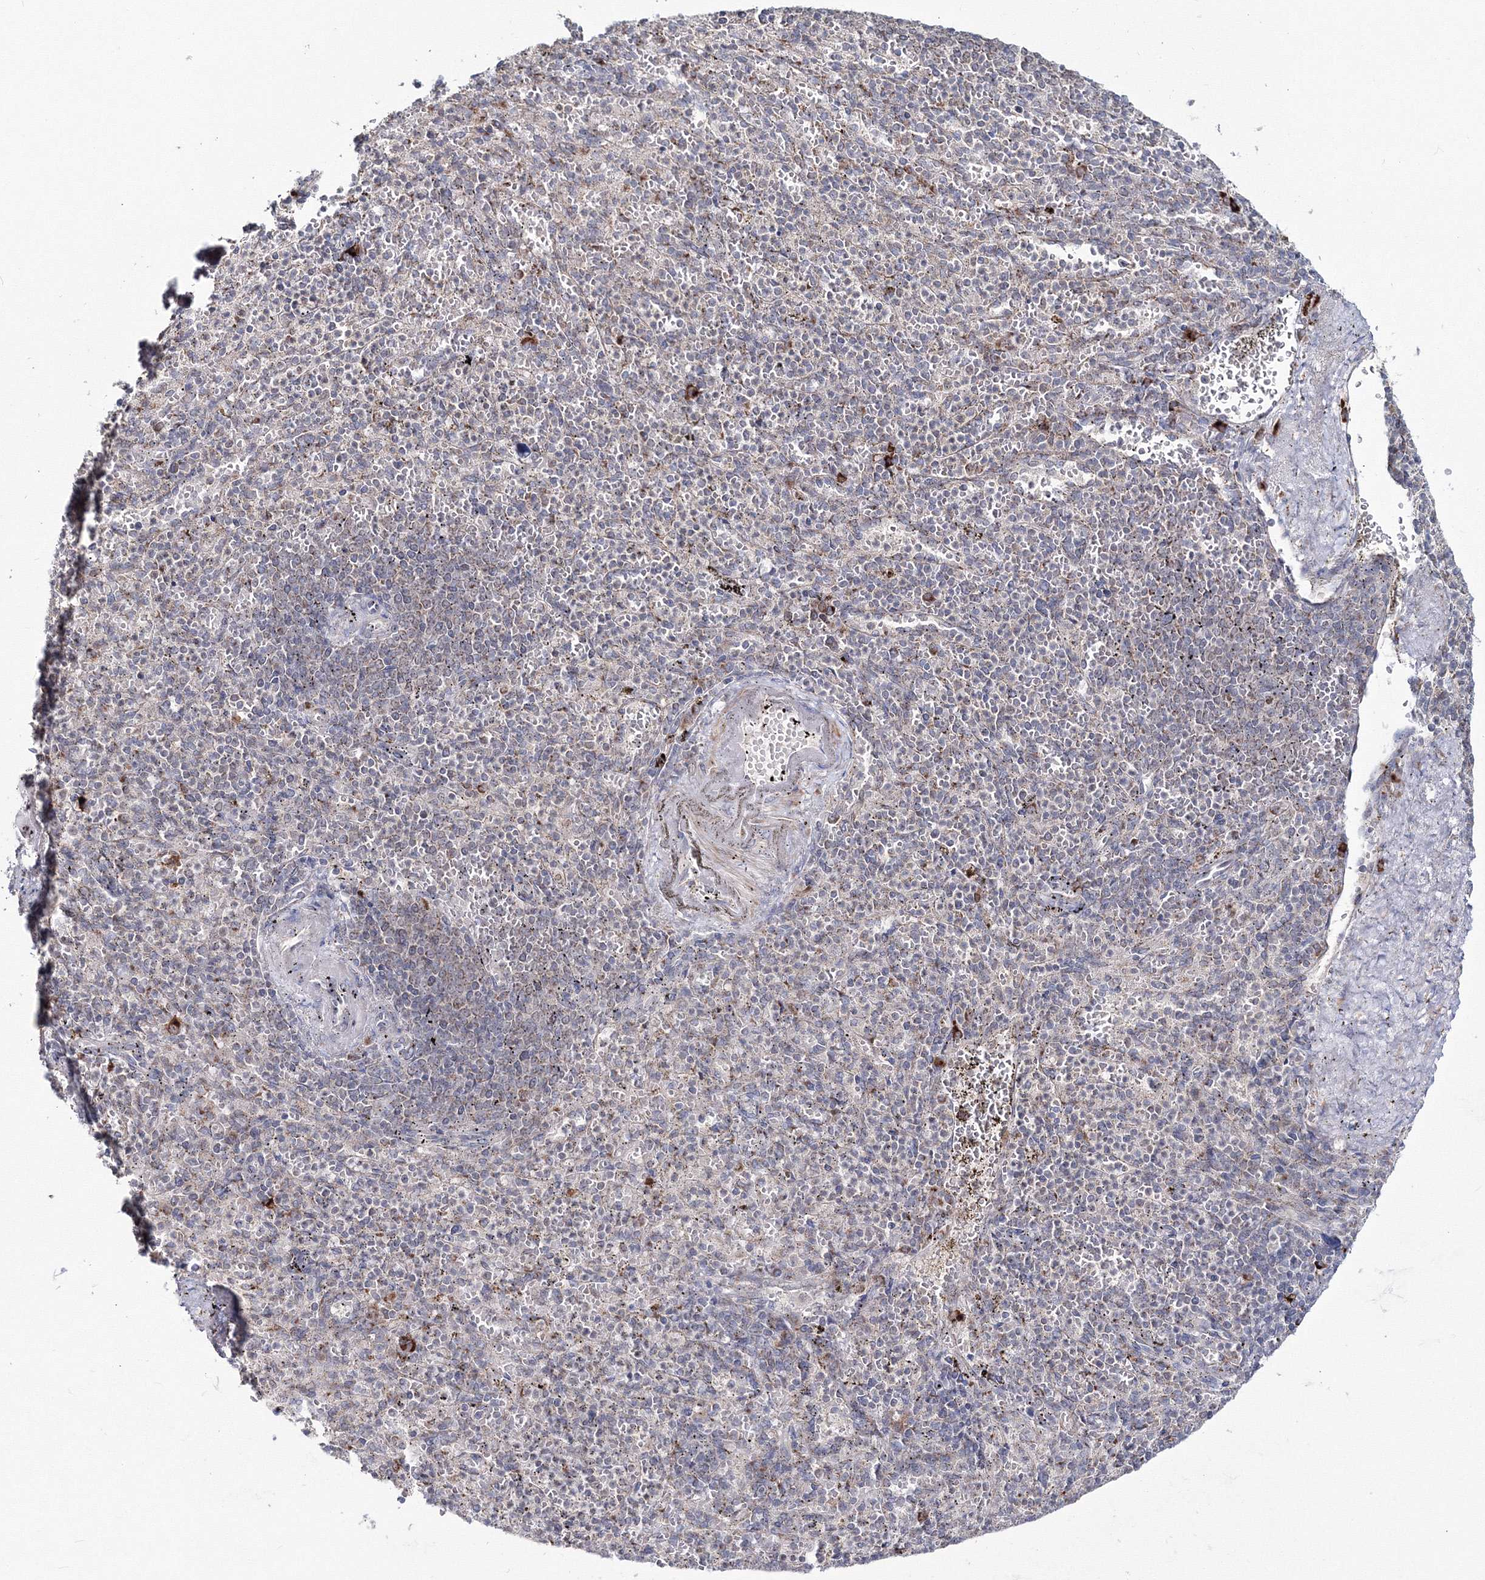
{"staining": {"intensity": "negative", "quantity": "none", "location": "none"}, "tissue": "spleen", "cell_type": "Cells in red pulp", "image_type": "normal", "snomed": [{"axis": "morphology", "description": "Normal tissue, NOS"}, {"axis": "topography", "description": "Spleen"}], "caption": "Immunohistochemical staining of unremarkable spleen demonstrates no significant expression in cells in red pulp. Brightfield microscopy of immunohistochemistry stained with DAB (brown) and hematoxylin (blue), captured at high magnification.", "gene": "PEX13", "patient": {"sex": "female", "age": 74}}